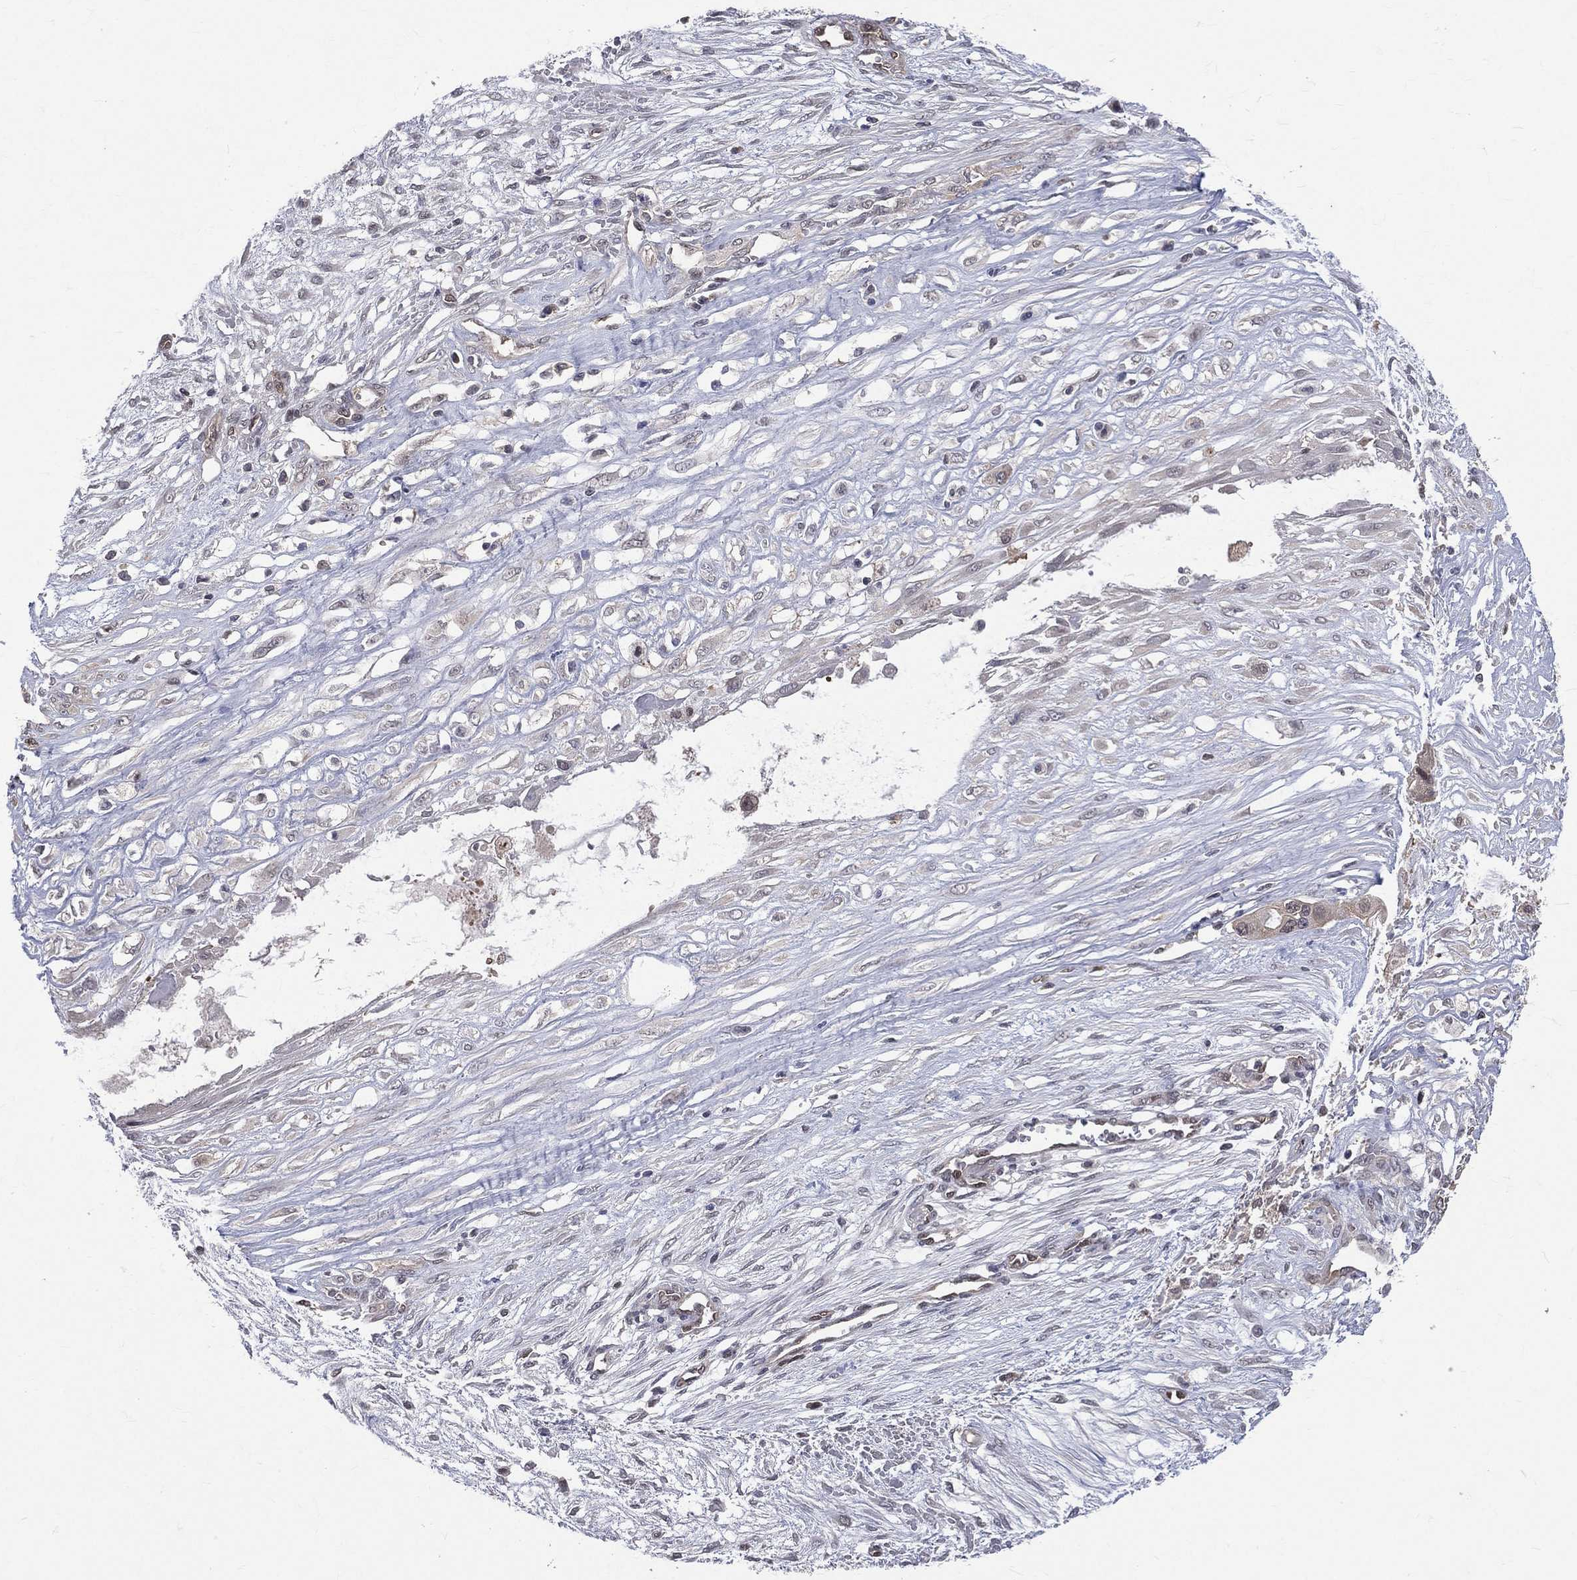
{"staining": {"intensity": "negative", "quantity": "none", "location": "none"}, "tissue": "ovarian cancer", "cell_type": "Tumor cells", "image_type": "cancer", "snomed": [{"axis": "morphology", "description": "Cystadenocarcinoma, serous, NOS"}, {"axis": "topography", "description": "Ovary"}], "caption": "Immunohistochemistry (IHC) photomicrograph of human ovarian cancer (serous cystadenocarcinoma) stained for a protein (brown), which displays no expression in tumor cells.", "gene": "GMPR2", "patient": {"sex": "female", "age": 56}}